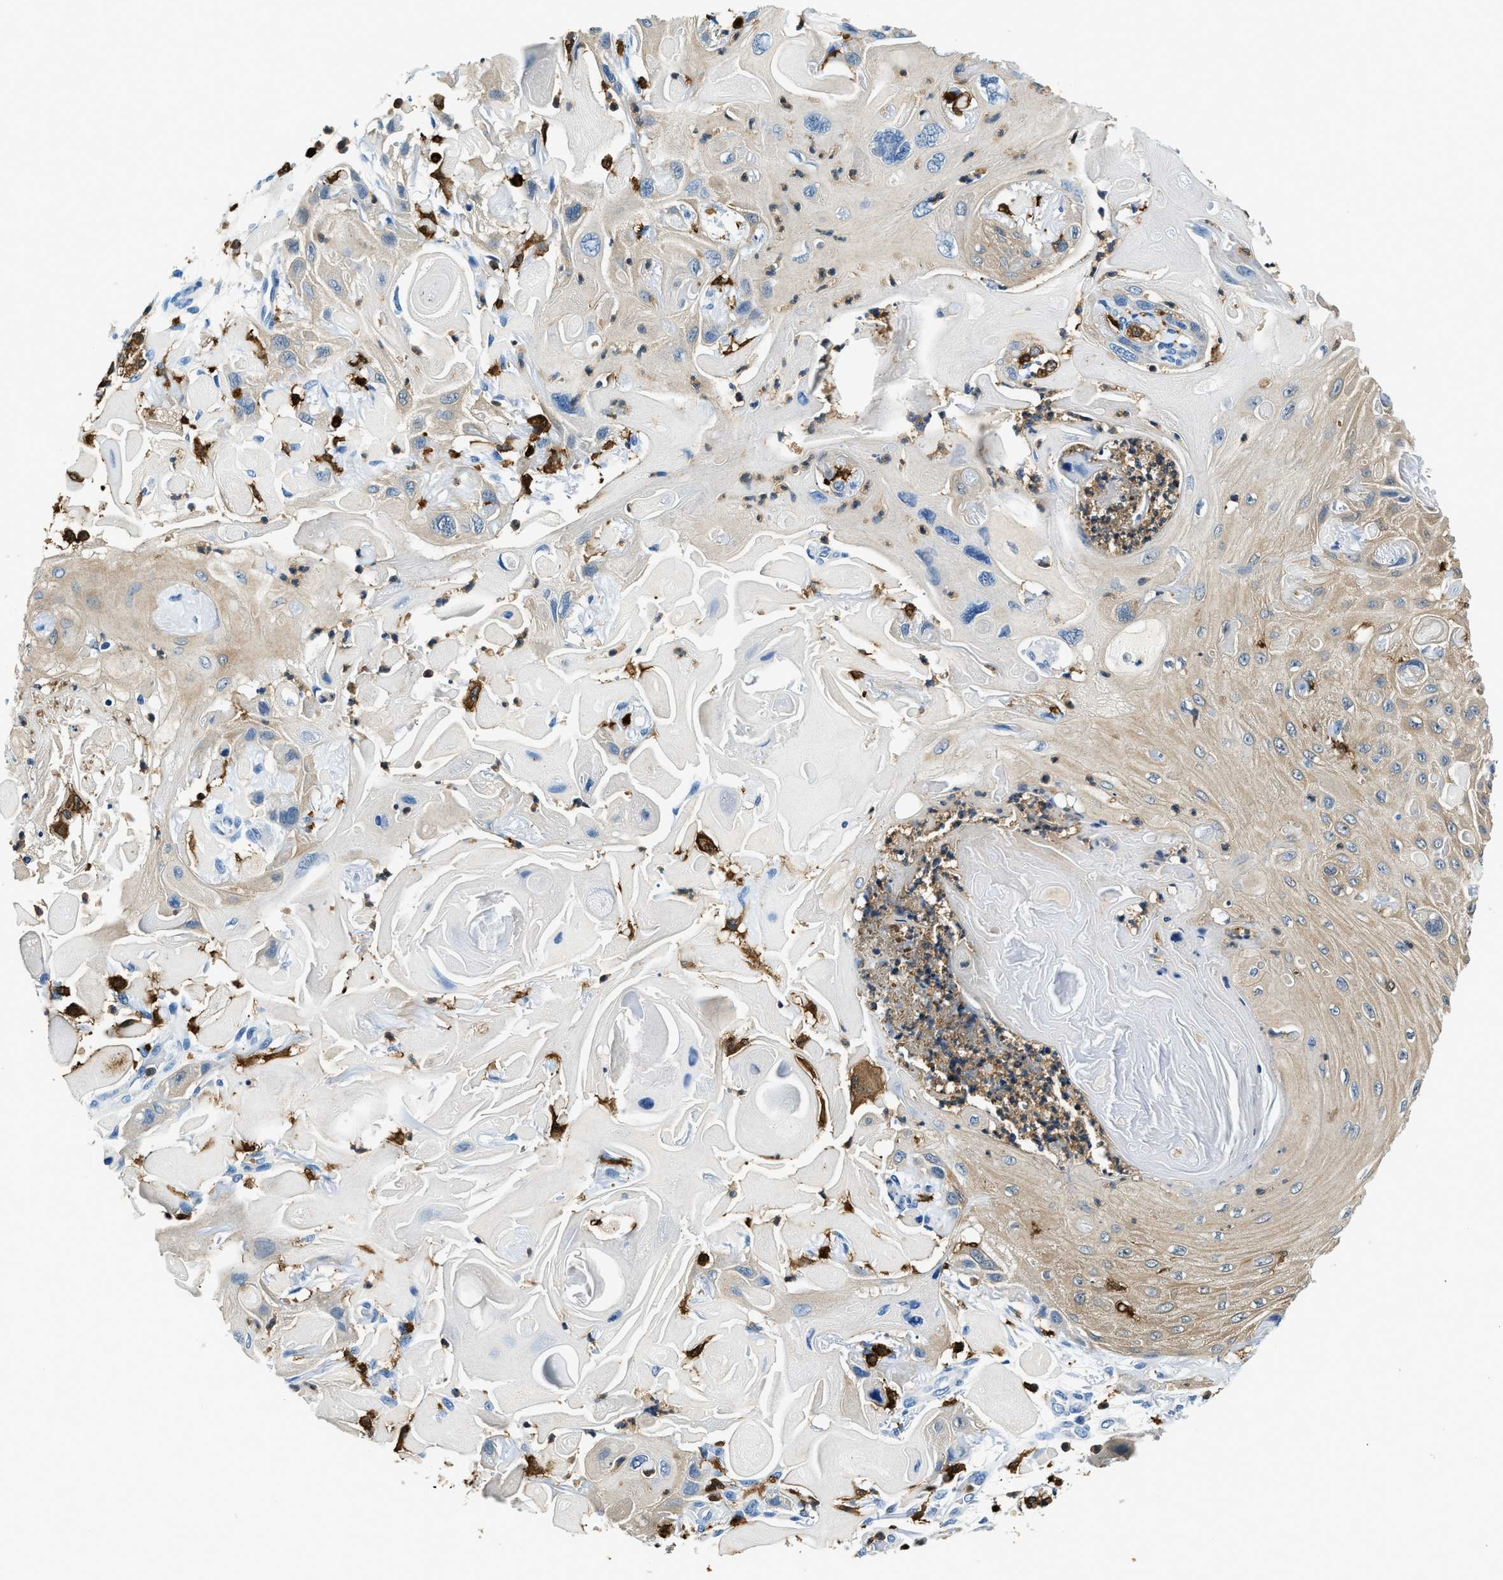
{"staining": {"intensity": "weak", "quantity": "<25%", "location": "cytoplasmic/membranous"}, "tissue": "skin cancer", "cell_type": "Tumor cells", "image_type": "cancer", "snomed": [{"axis": "morphology", "description": "Squamous cell carcinoma, NOS"}, {"axis": "topography", "description": "Skin"}], "caption": "The micrograph demonstrates no staining of tumor cells in skin cancer.", "gene": "CAPG", "patient": {"sex": "female", "age": 77}}